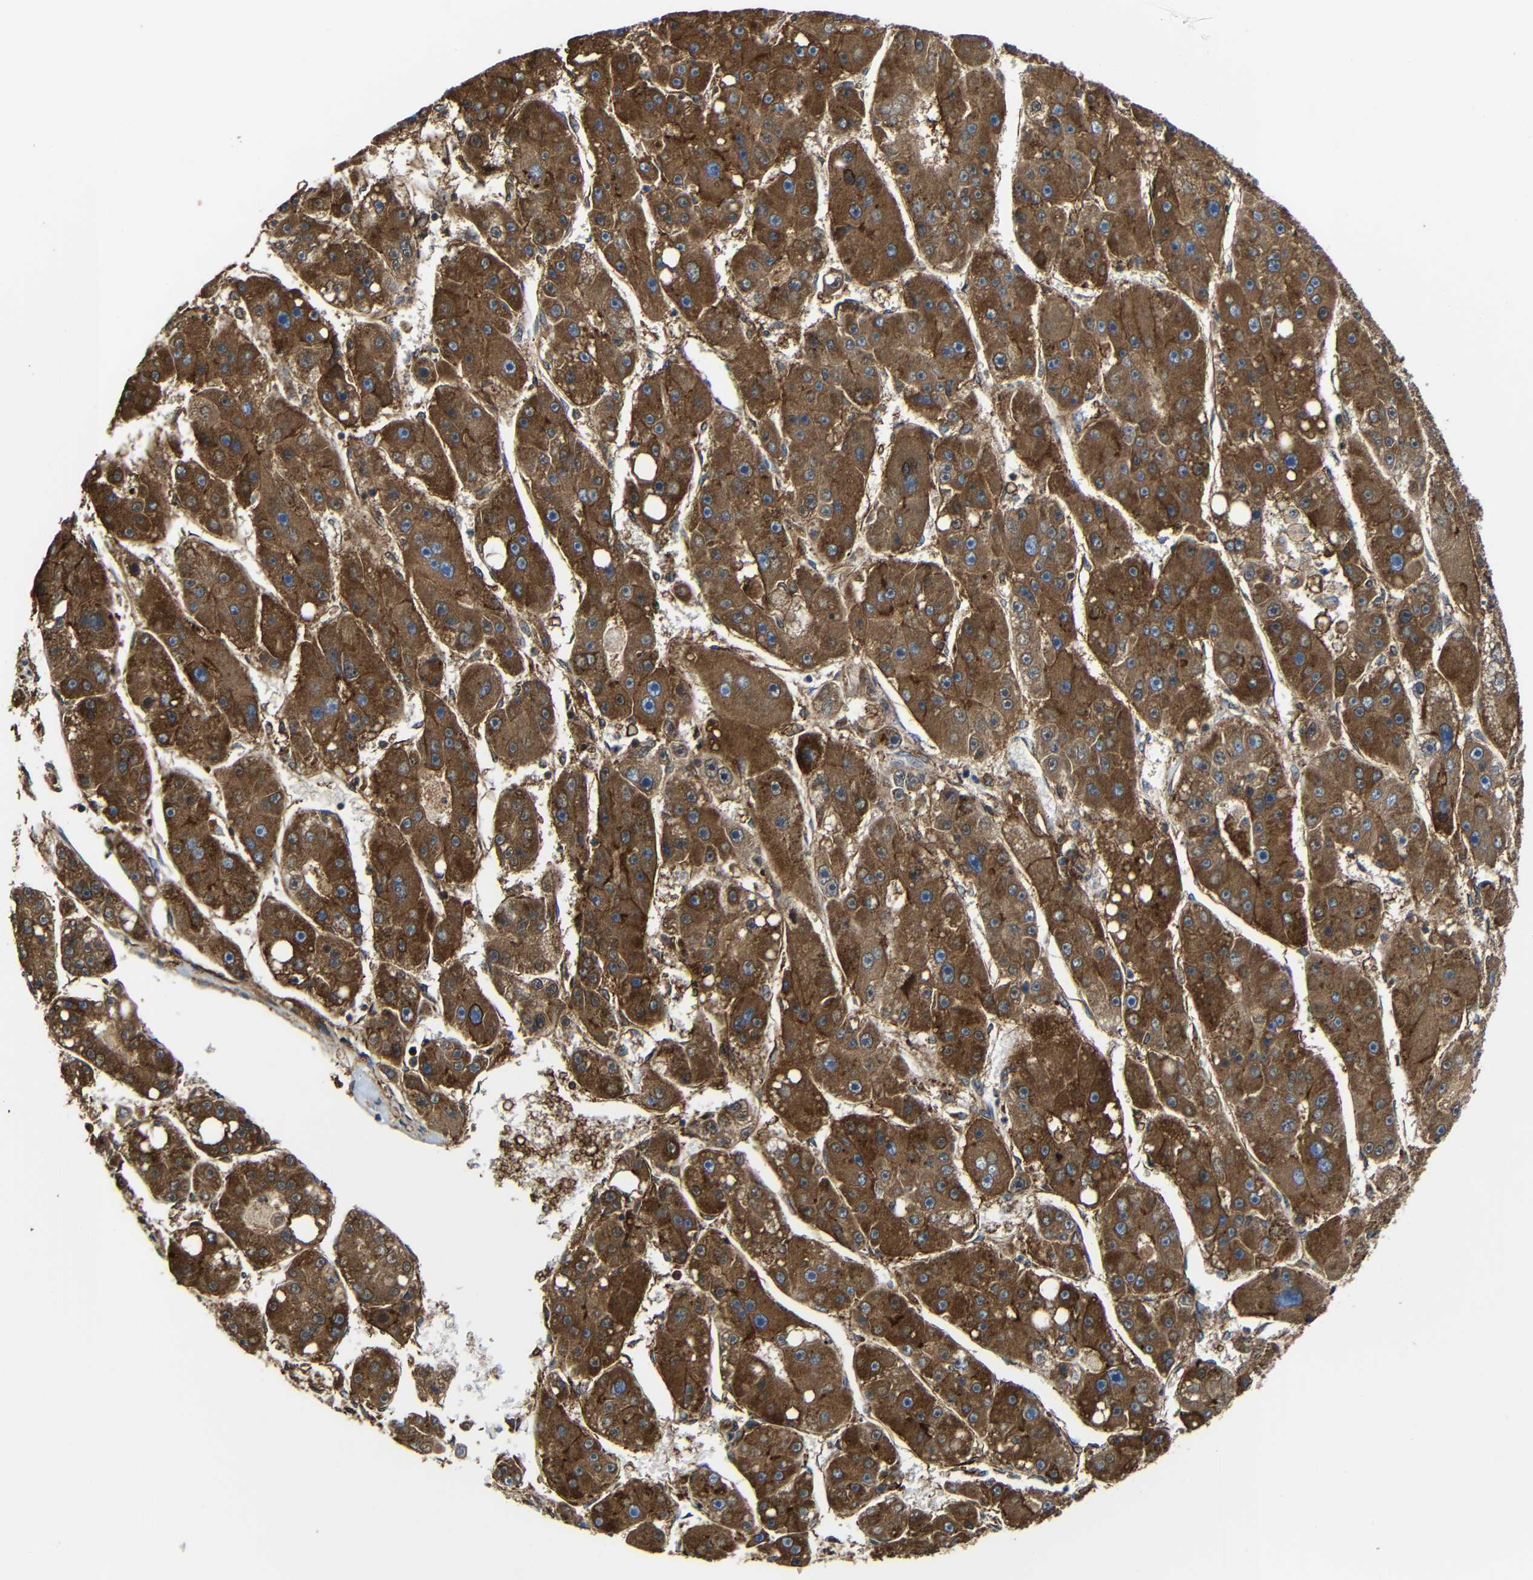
{"staining": {"intensity": "strong", "quantity": ">75%", "location": "cytoplasmic/membranous"}, "tissue": "liver cancer", "cell_type": "Tumor cells", "image_type": "cancer", "snomed": [{"axis": "morphology", "description": "Carcinoma, Hepatocellular, NOS"}, {"axis": "topography", "description": "Liver"}], "caption": "This micrograph reveals IHC staining of liver cancer (hepatocellular carcinoma), with high strong cytoplasmic/membranous positivity in about >75% of tumor cells.", "gene": "IGSF10", "patient": {"sex": "female", "age": 61}}